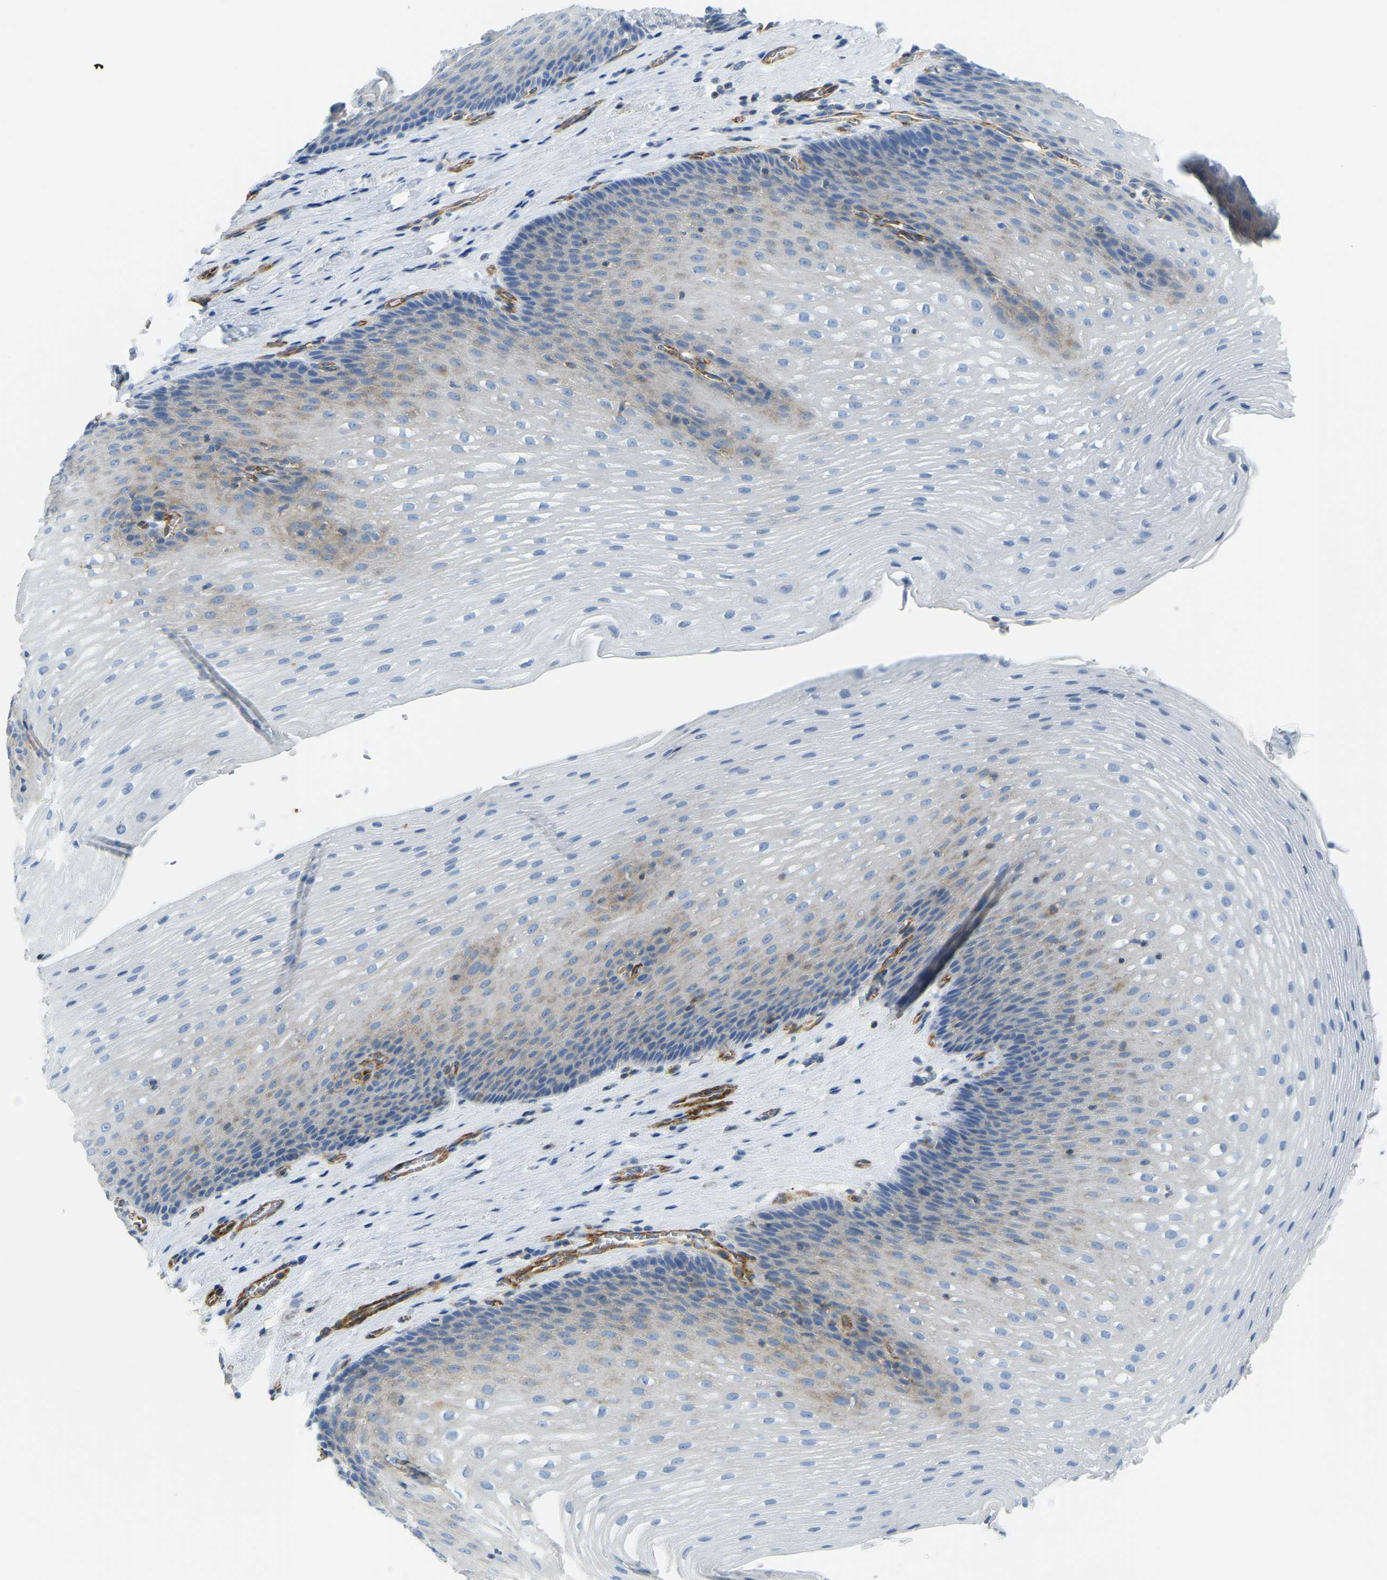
{"staining": {"intensity": "weak", "quantity": "<25%", "location": "cytoplasmic/membranous"}, "tissue": "esophagus", "cell_type": "Squamous epithelial cells", "image_type": "normal", "snomed": [{"axis": "morphology", "description": "Normal tissue, NOS"}, {"axis": "topography", "description": "Esophagus"}], "caption": "Protein analysis of normal esophagus demonstrates no significant positivity in squamous epithelial cells. Brightfield microscopy of immunohistochemistry stained with DAB (3,3'-diaminobenzidine) (brown) and hematoxylin (blue), captured at high magnification.", "gene": "MYL3", "patient": {"sex": "male", "age": 48}}